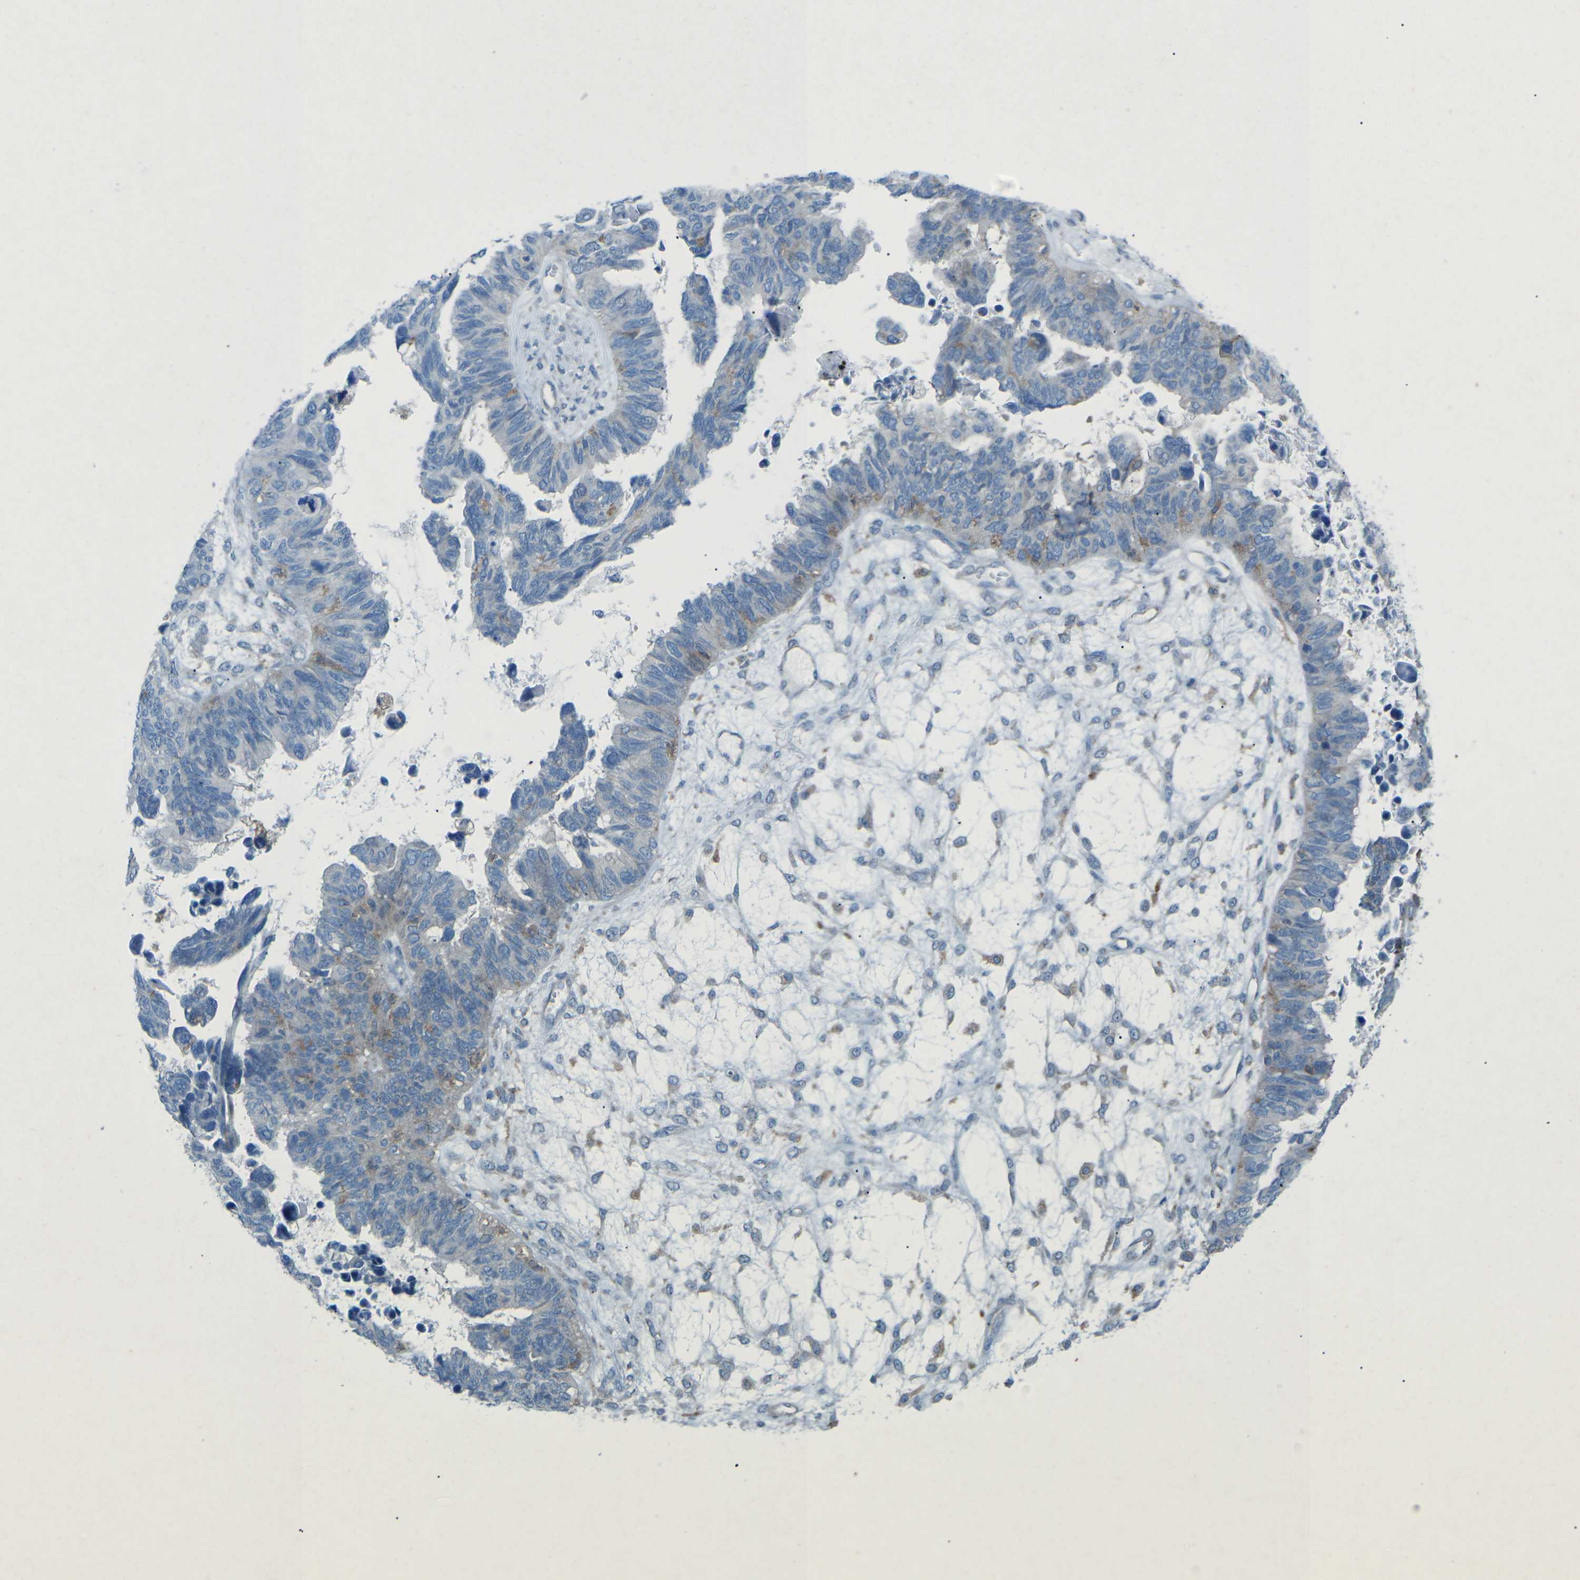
{"staining": {"intensity": "negative", "quantity": "none", "location": "none"}, "tissue": "ovarian cancer", "cell_type": "Tumor cells", "image_type": "cancer", "snomed": [{"axis": "morphology", "description": "Cystadenocarcinoma, serous, NOS"}, {"axis": "topography", "description": "Ovary"}], "caption": "Immunohistochemistry photomicrograph of neoplastic tissue: ovarian serous cystadenocarcinoma stained with DAB displays no significant protein staining in tumor cells.", "gene": "STK11", "patient": {"sex": "female", "age": 79}}